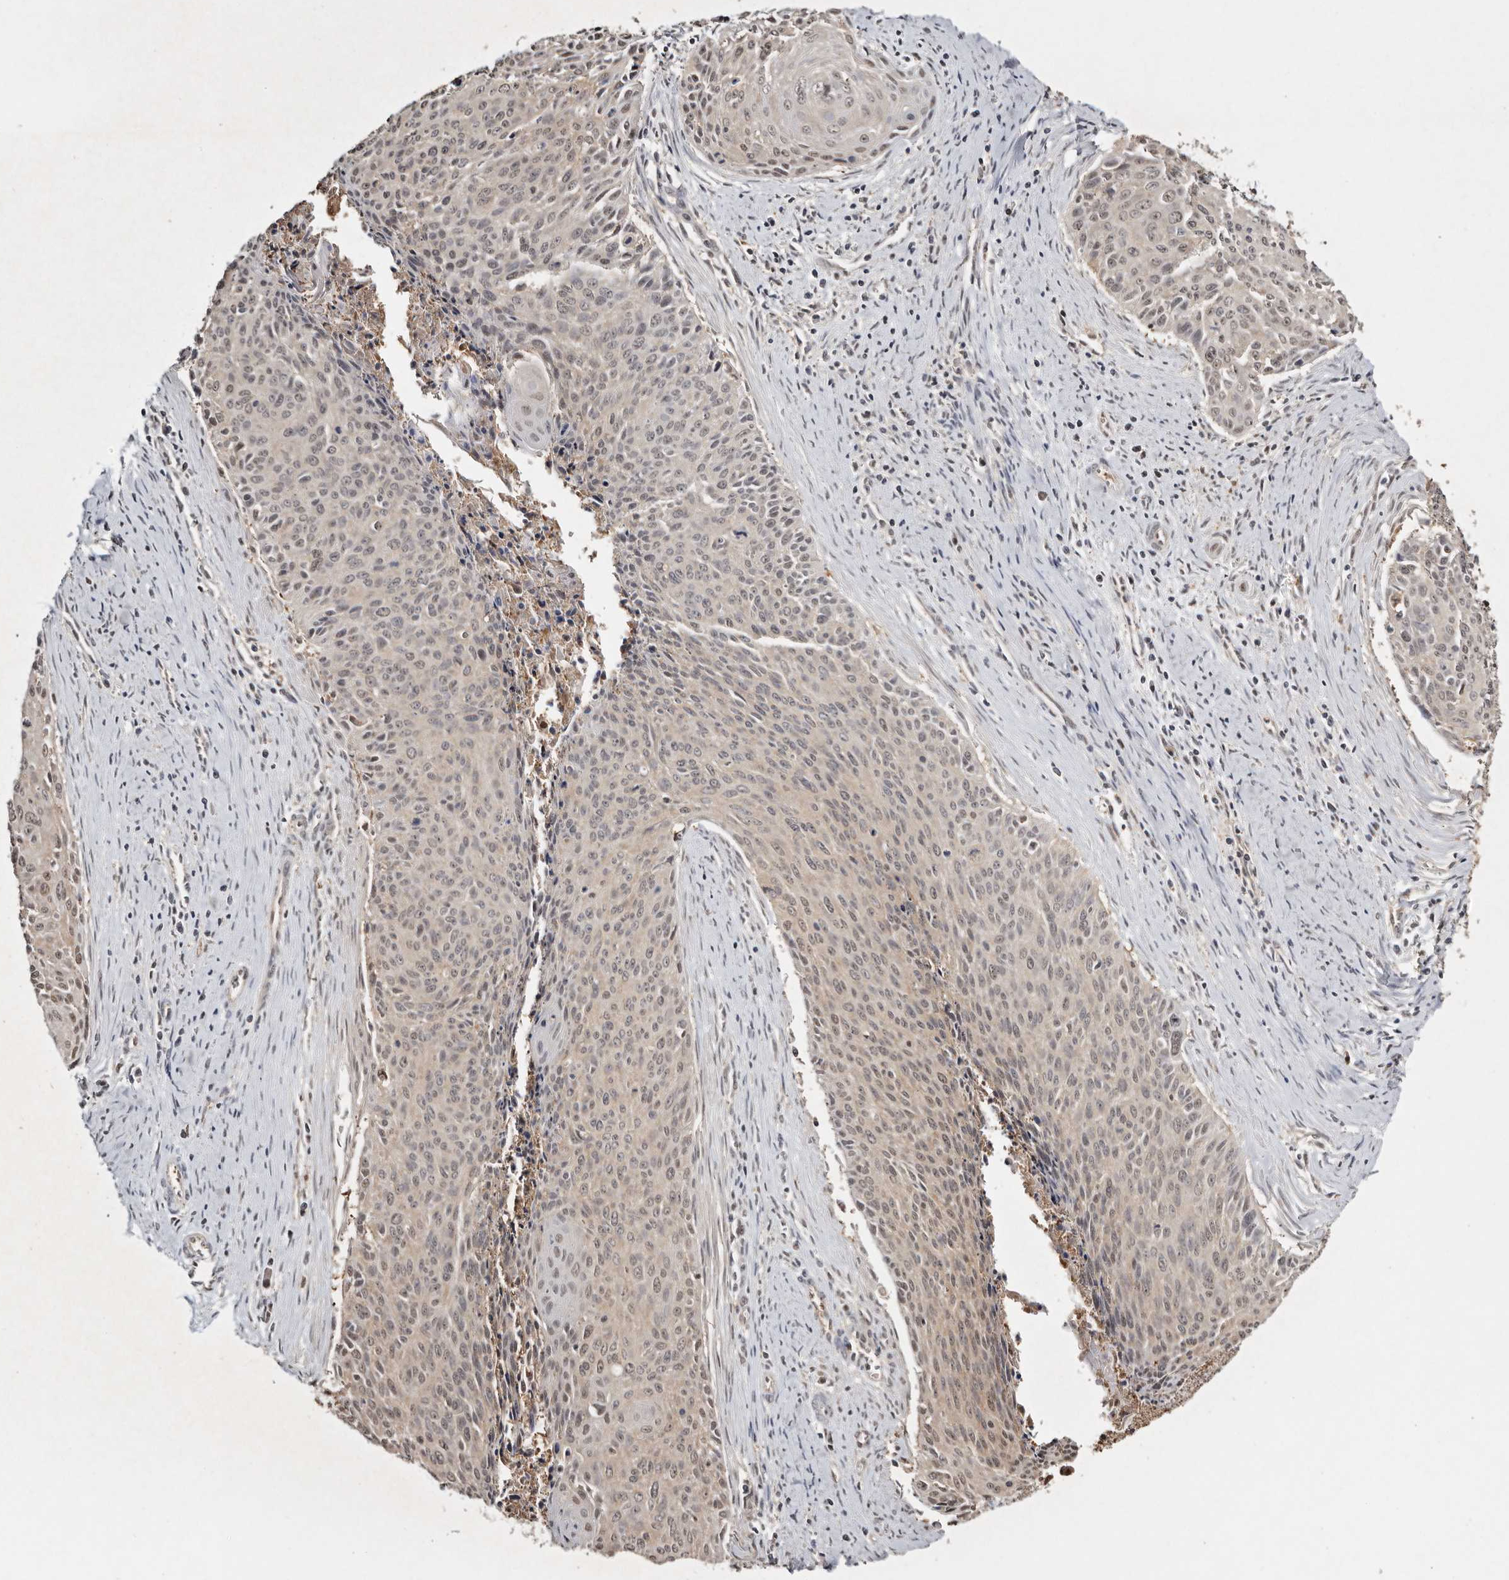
{"staining": {"intensity": "weak", "quantity": ">75%", "location": "nuclear"}, "tissue": "cervical cancer", "cell_type": "Tumor cells", "image_type": "cancer", "snomed": [{"axis": "morphology", "description": "Squamous cell carcinoma, NOS"}, {"axis": "topography", "description": "Cervix"}], "caption": "The micrograph shows a brown stain indicating the presence of a protein in the nuclear of tumor cells in cervical squamous cell carcinoma. The protein of interest is shown in brown color, while the nuclei are stained blue.", "gene": "PSMA5", "patient": {"sex": "female", "age": 55}}